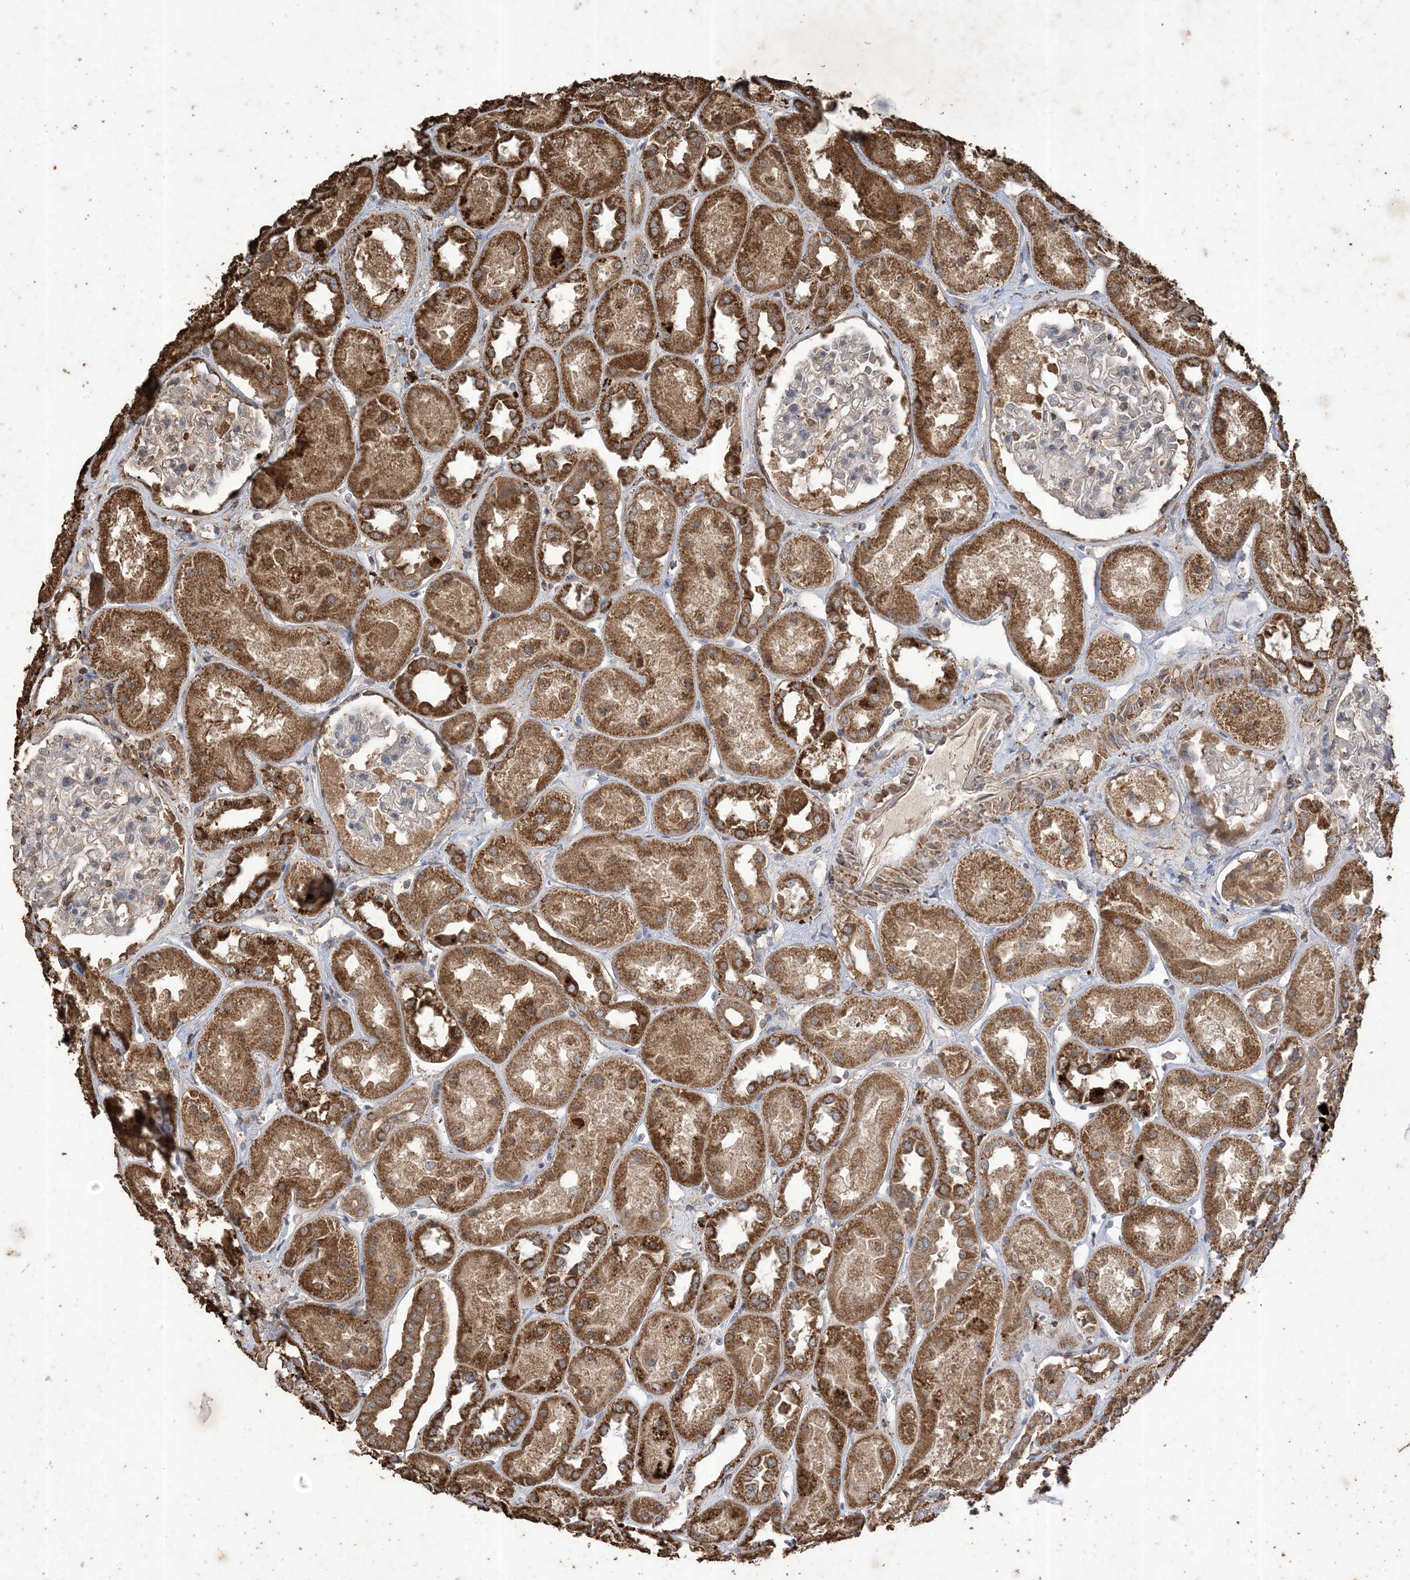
{"staining": {"intensity": "moderate", "quantity": "<25%", "location": "cytoplasmic/membranous"}, "tissue": "kidney", "cell_type": "Cells in glomeruli", "image_type": "normal", "snomed": [{"axis": "morphology", "description": "Normal tissue, NOS"}, {"axis": "topography", "description": "Kidney"}], "caption": "Immunohistochemical staining of normal kidney exhibits moderate cytoplasmic/membranous protein expression in about <25% of cells in glomeruli. (Stains: DAB (3,3'-diaminobenzidine) in brown, nuclei in blue, Microscopy: brightfield microscopy at high magnification).", "gene": "HPS4", "patient": {"sex": "male", "age": 70}}